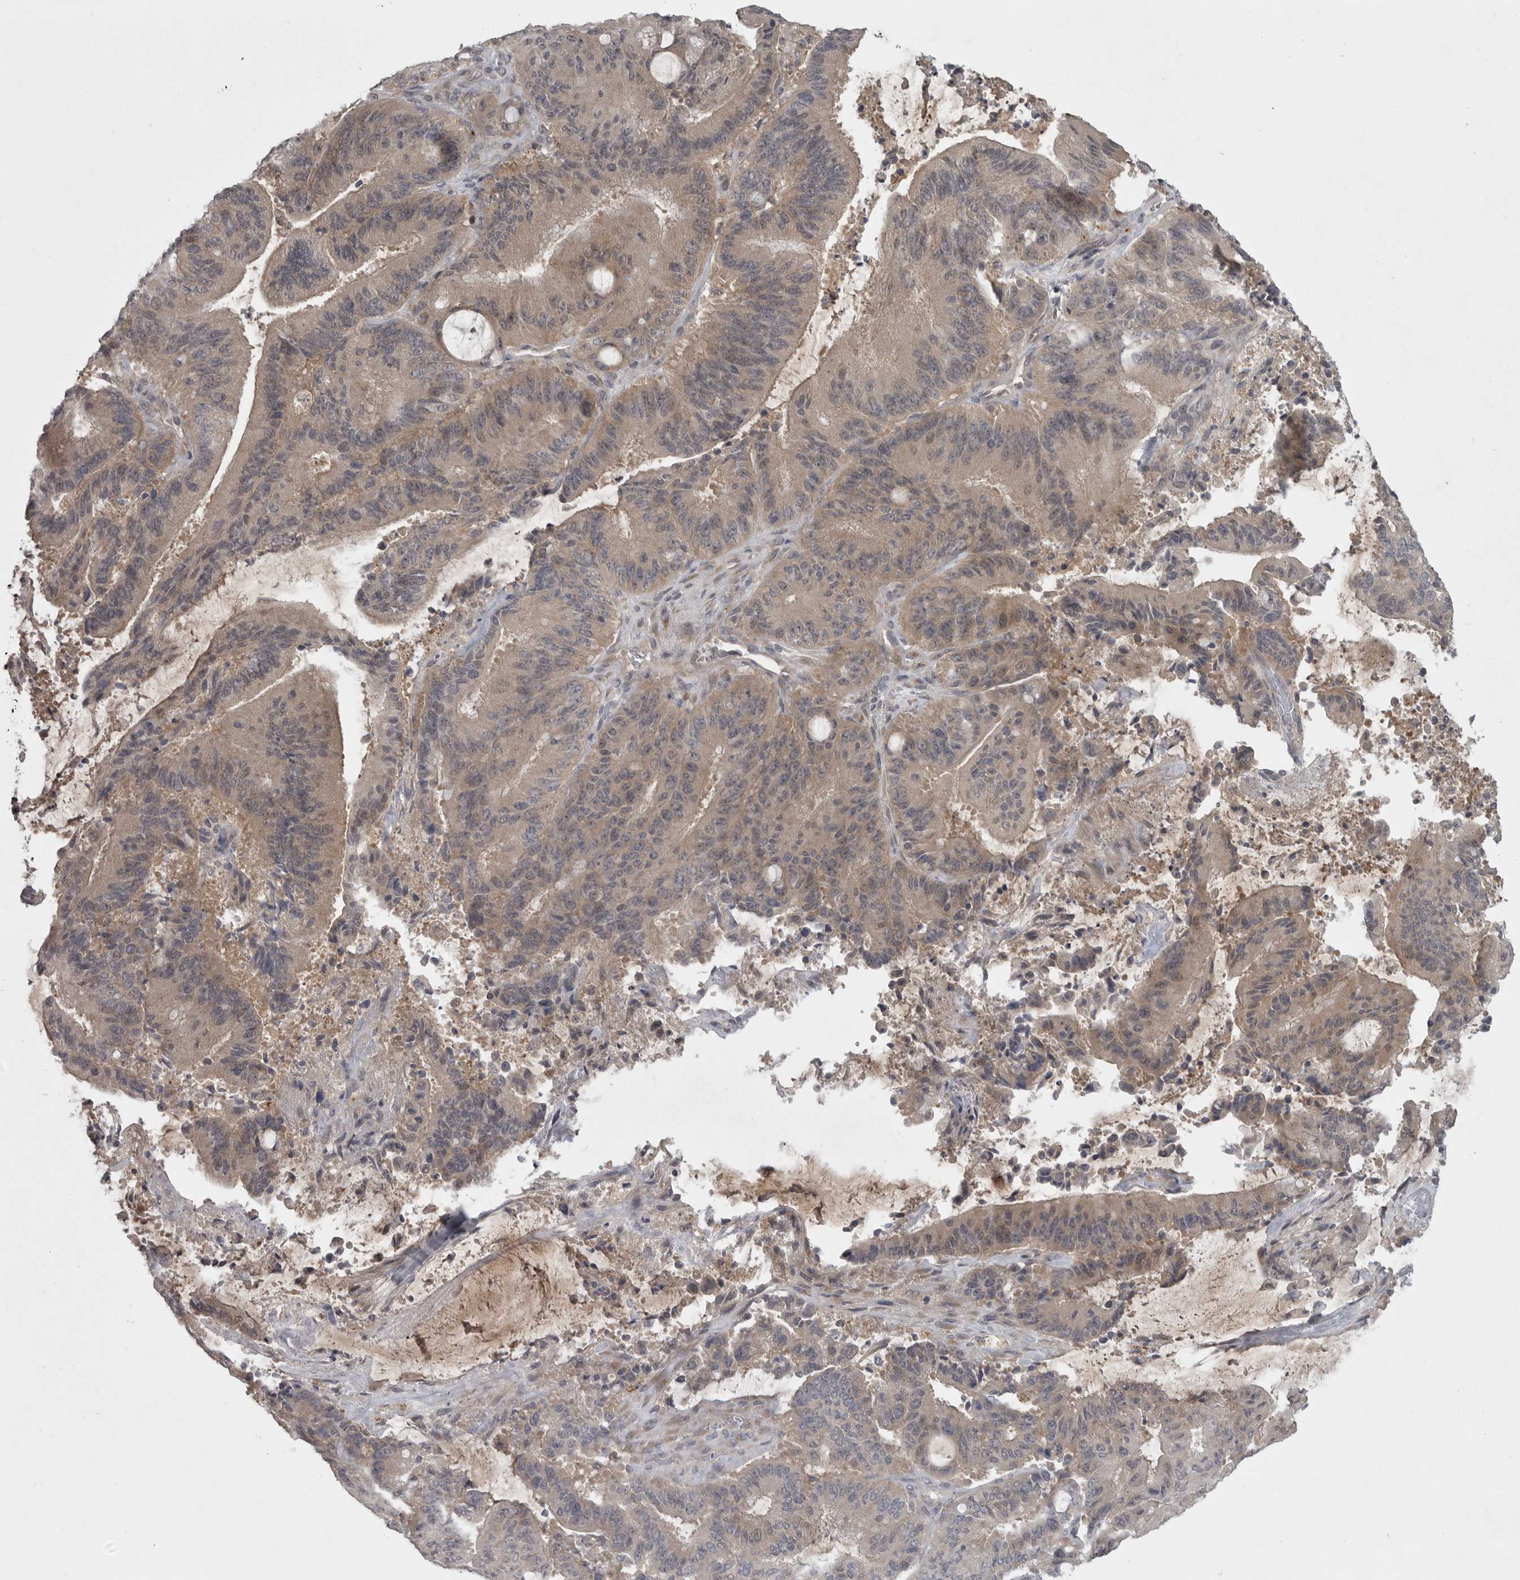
{"staining": {"intensity": "weak", "quantity": "25%-75%", "location": "cytoplasmic/membranous"}, "tissue": "liver cancer", "cell_type": "Tumor cells", "image_type": "cancer", "snomed": [{"axis": "morphology", "description": "Normal tissue, NOS"}, {"axis": "morphology", "description": "Cholangiocarcinoma"}, {"axis": "topography", "description": "Liver"}, {"axis": "topography", "description": "Peripheral nerve tissue"}], "caption": "Immunohistochemical staining of human liver cholangiocarcinoma shows low levels of weak cytoplasmic/membranous protein expression in approximately 25%-75% of tumor cells.", "gene": "PHF13", "patient": {"sex": "female", "age": 73}}